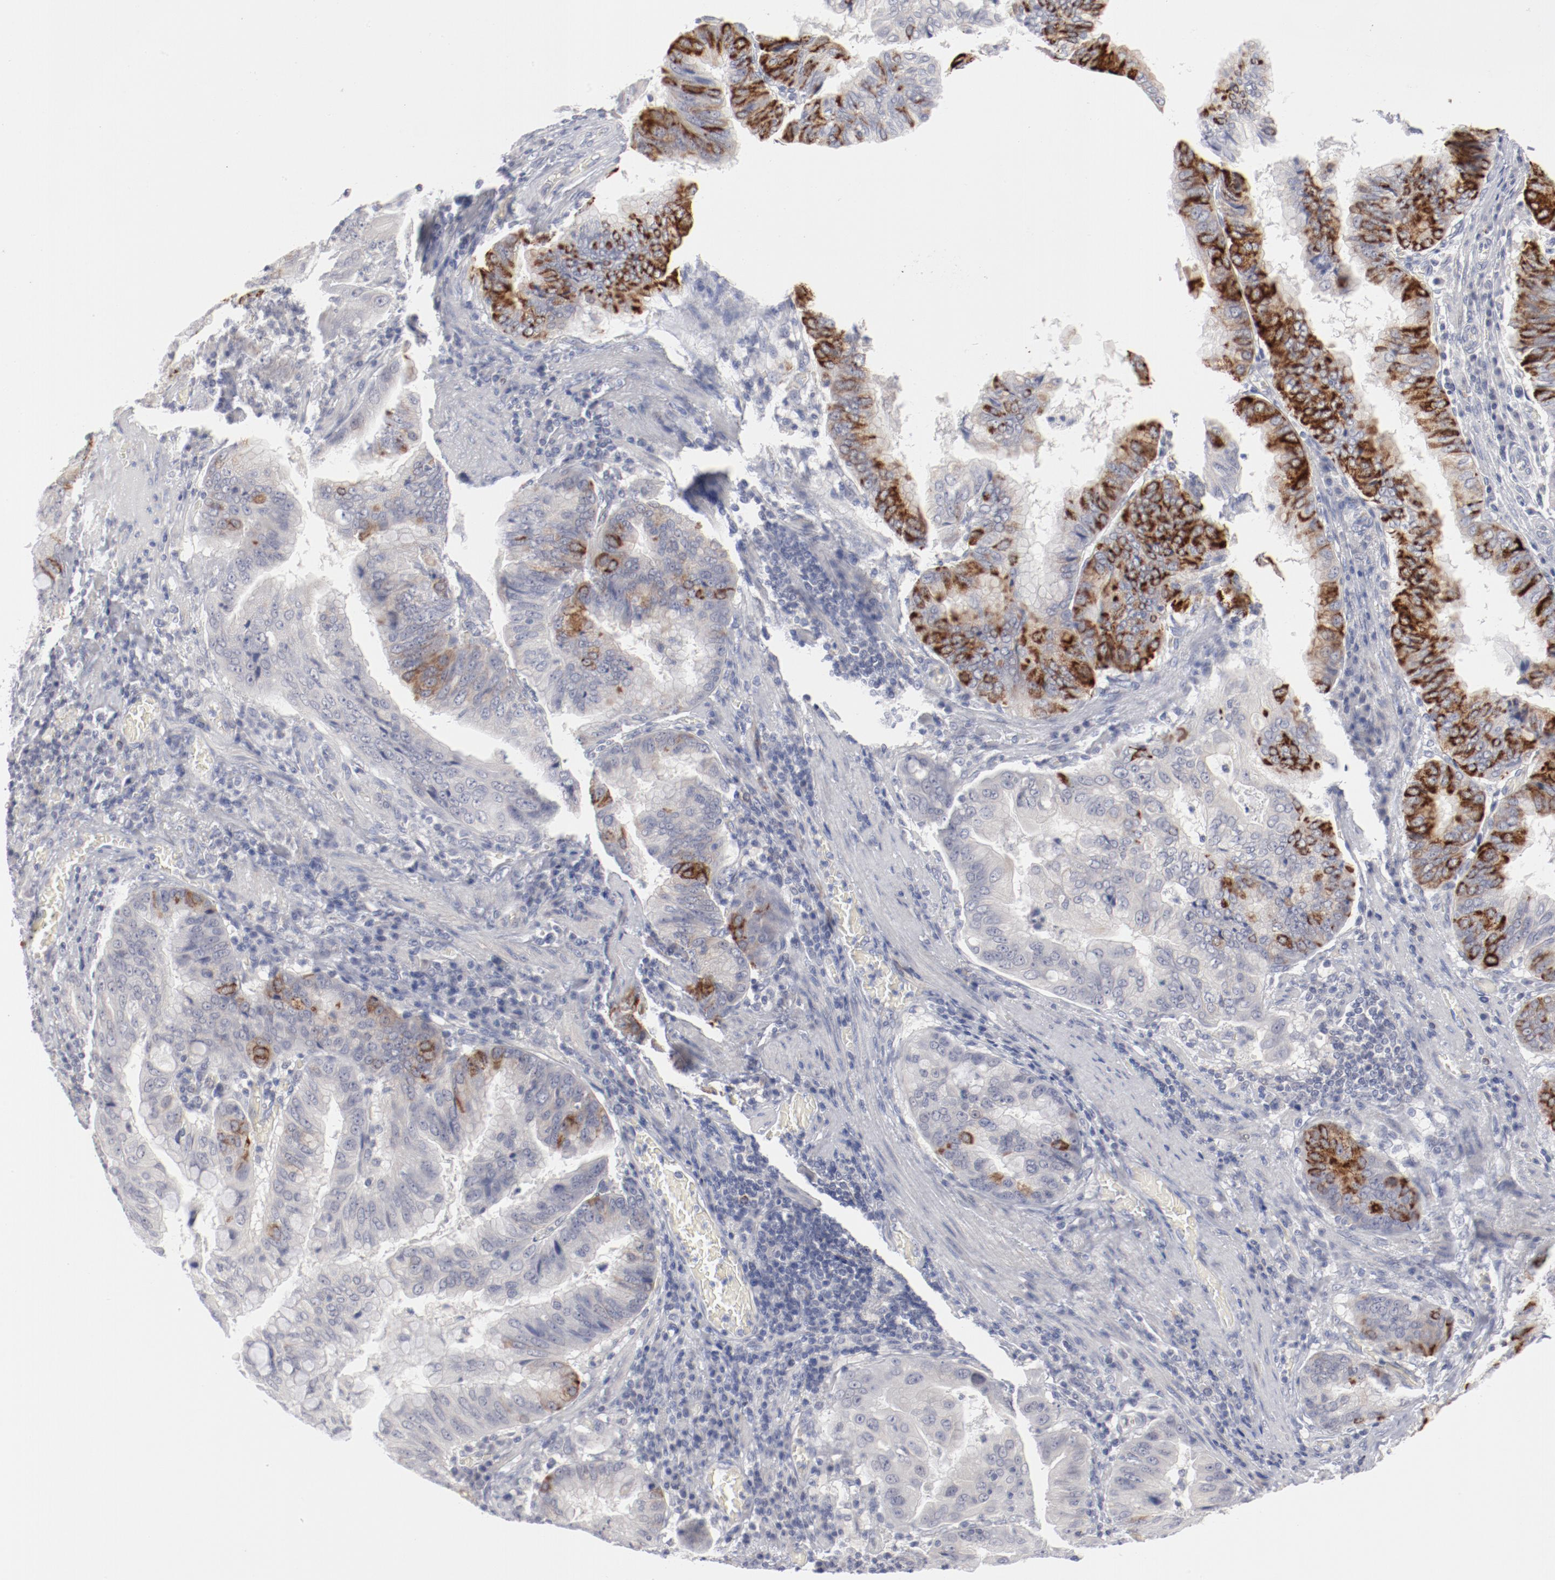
{"staining": {"intensity": "moderate", "quantity": "<25%", "location": "cytoplasmic/membranous"}, "tissue": "stomach cancer", "cell_type": "Tumor cells", "image_type": "cancer", "snomed": [{"axis": "morphology", "description": "Adenocarcinoma, NOS"}, {"axis": "topography", "description": "Stomach, upper"}], "caption": "Immunohistochemistry (IHC) of adenocarcinoma (stomach) reveals low levels of moderate cytoplasmic/membranous positivity in approximately <25% of tumor cells.", "gene": "SH3BGR", "patient": {"sex": "male", "age": 80}}